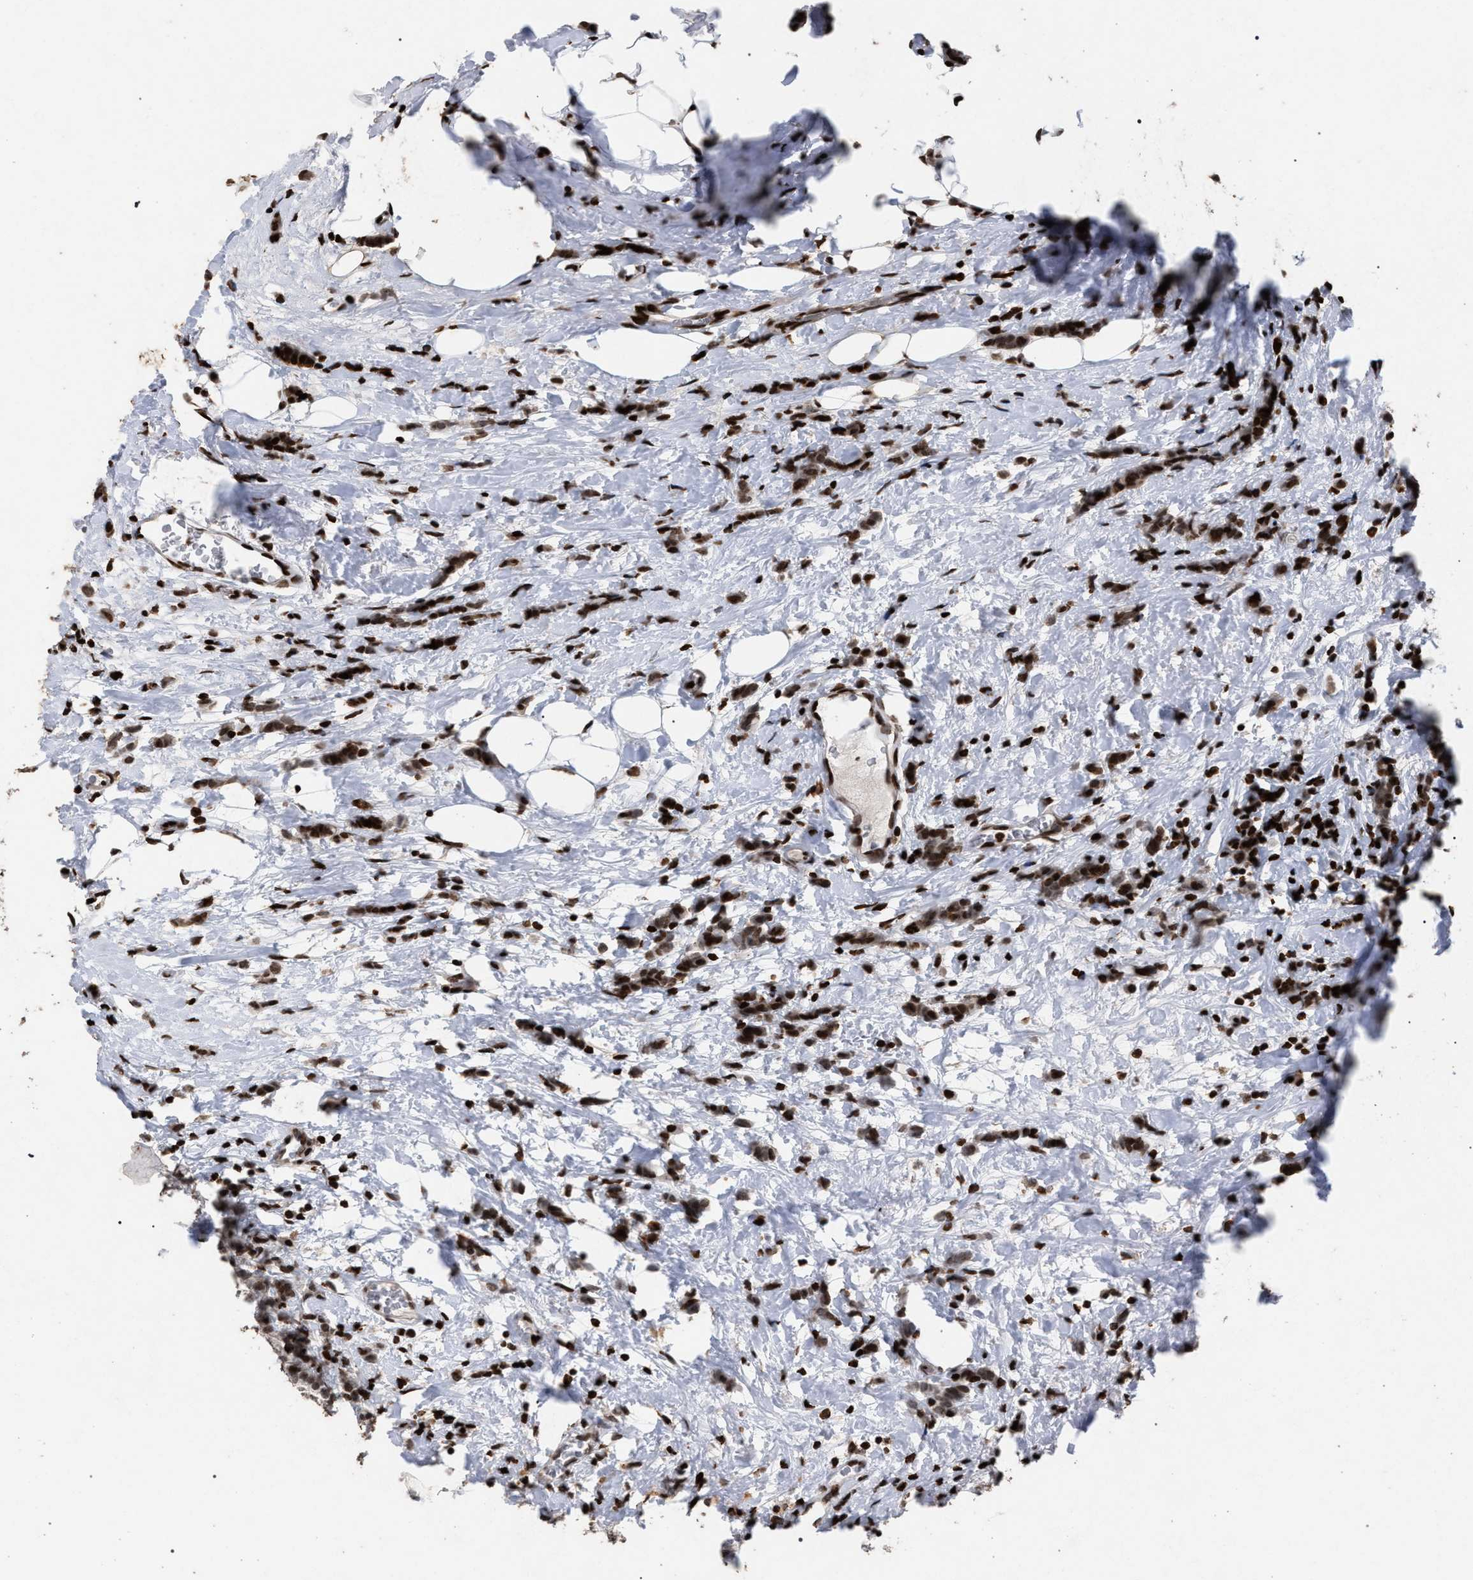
{"staining": {"intensity": "moderate", "quantity": ">75%", "location": "cytoplasmic/membranous,nuclear"}, "tissue": "breast cancer", "cell_type": "Tumor cells", "image_type": "cancer", "snomed": [{"axis": "morphology", "description": "Lobular carcinoma"}, {"axis": "topography", "description": "Breast"}], "caption": "A brown stain labels moderate cytoplasmic/membranous and nuclear staining of a protein in lobular carcinoma (breast) tumor cells.", "gene": "FOXD3", "patient": {"sex": "female", "age": 60}}